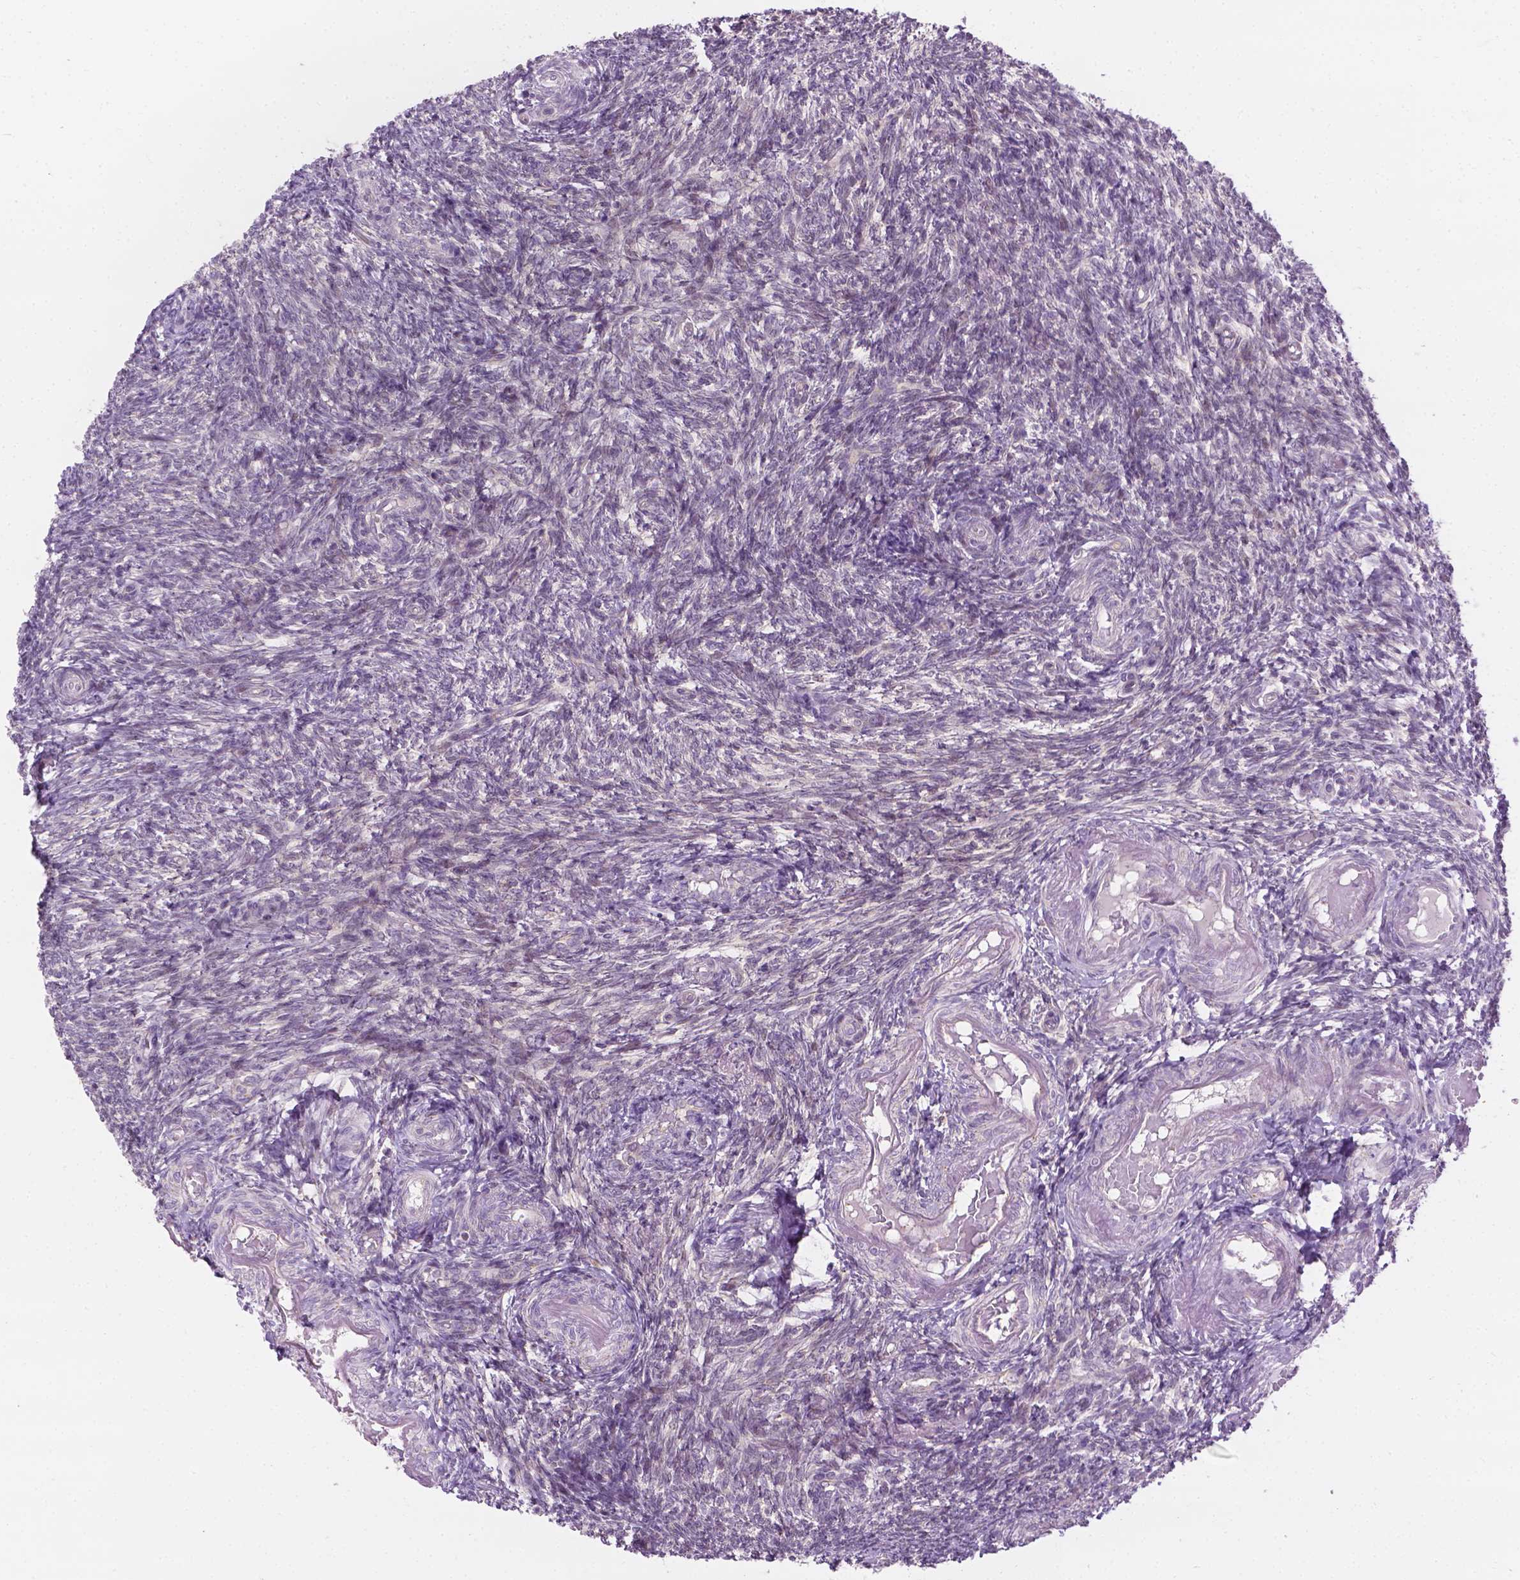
{"staining": {"intensity": "negative", "quantity": "none", "location": "none"}, "tissue": "ovary", "cell_type": "Follicle cells", "image_type": "normal", "snomed": [{"axis": "morphology", "description": "Normal tissue, NOS"}, {"axis": "topography", "description": "Ovary"}], "caption": "DAB immunohistochemical staining of unremarkable human ovary displays no significant expression in follicle cells.", "gene": "DENND4A", "patient": {"sex": "female", "age": 39}}